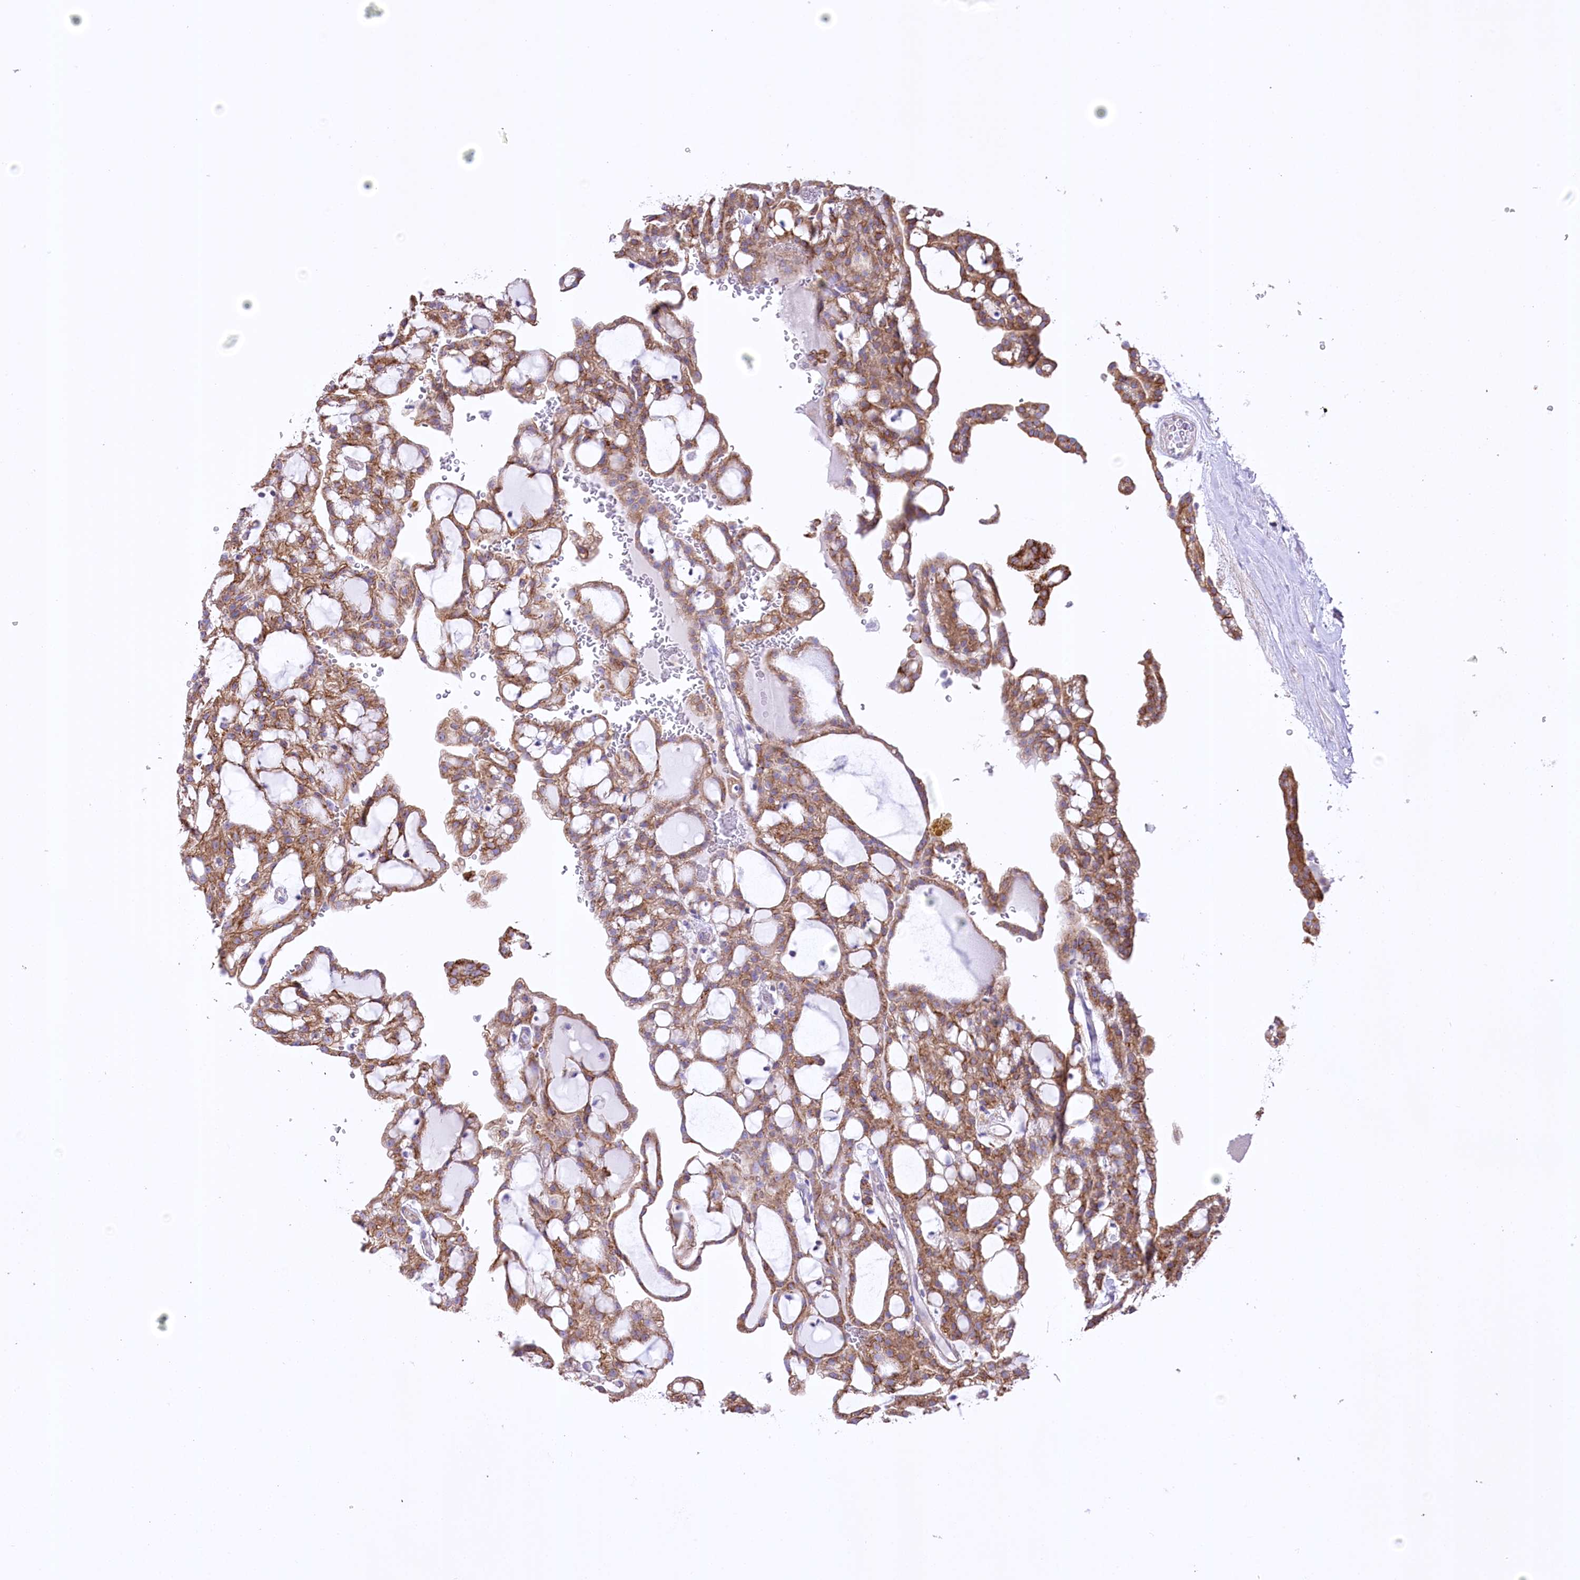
{"staining": {"intensity": "moderate", "quantity": ">75%", "location": "cytoplasmic/membranous"}, "tissue": "renal cancer", "cell_type": "Tumor cells", "image_type": "cancer", "snomed": [{"axis": "morphology", "description": "Adenocarcinoma, NOS"}, {"axis": "topography", "description": "Kidney"}], "caption": "Human renal cancer (adenocarcinoma) stained for a protein (brown) reveals moderate cytoplasmic/membranous positive staining in about >75% of tumor cells.", "gene": "FAM216A", "patient": {"sex": "male", "age": 63}}